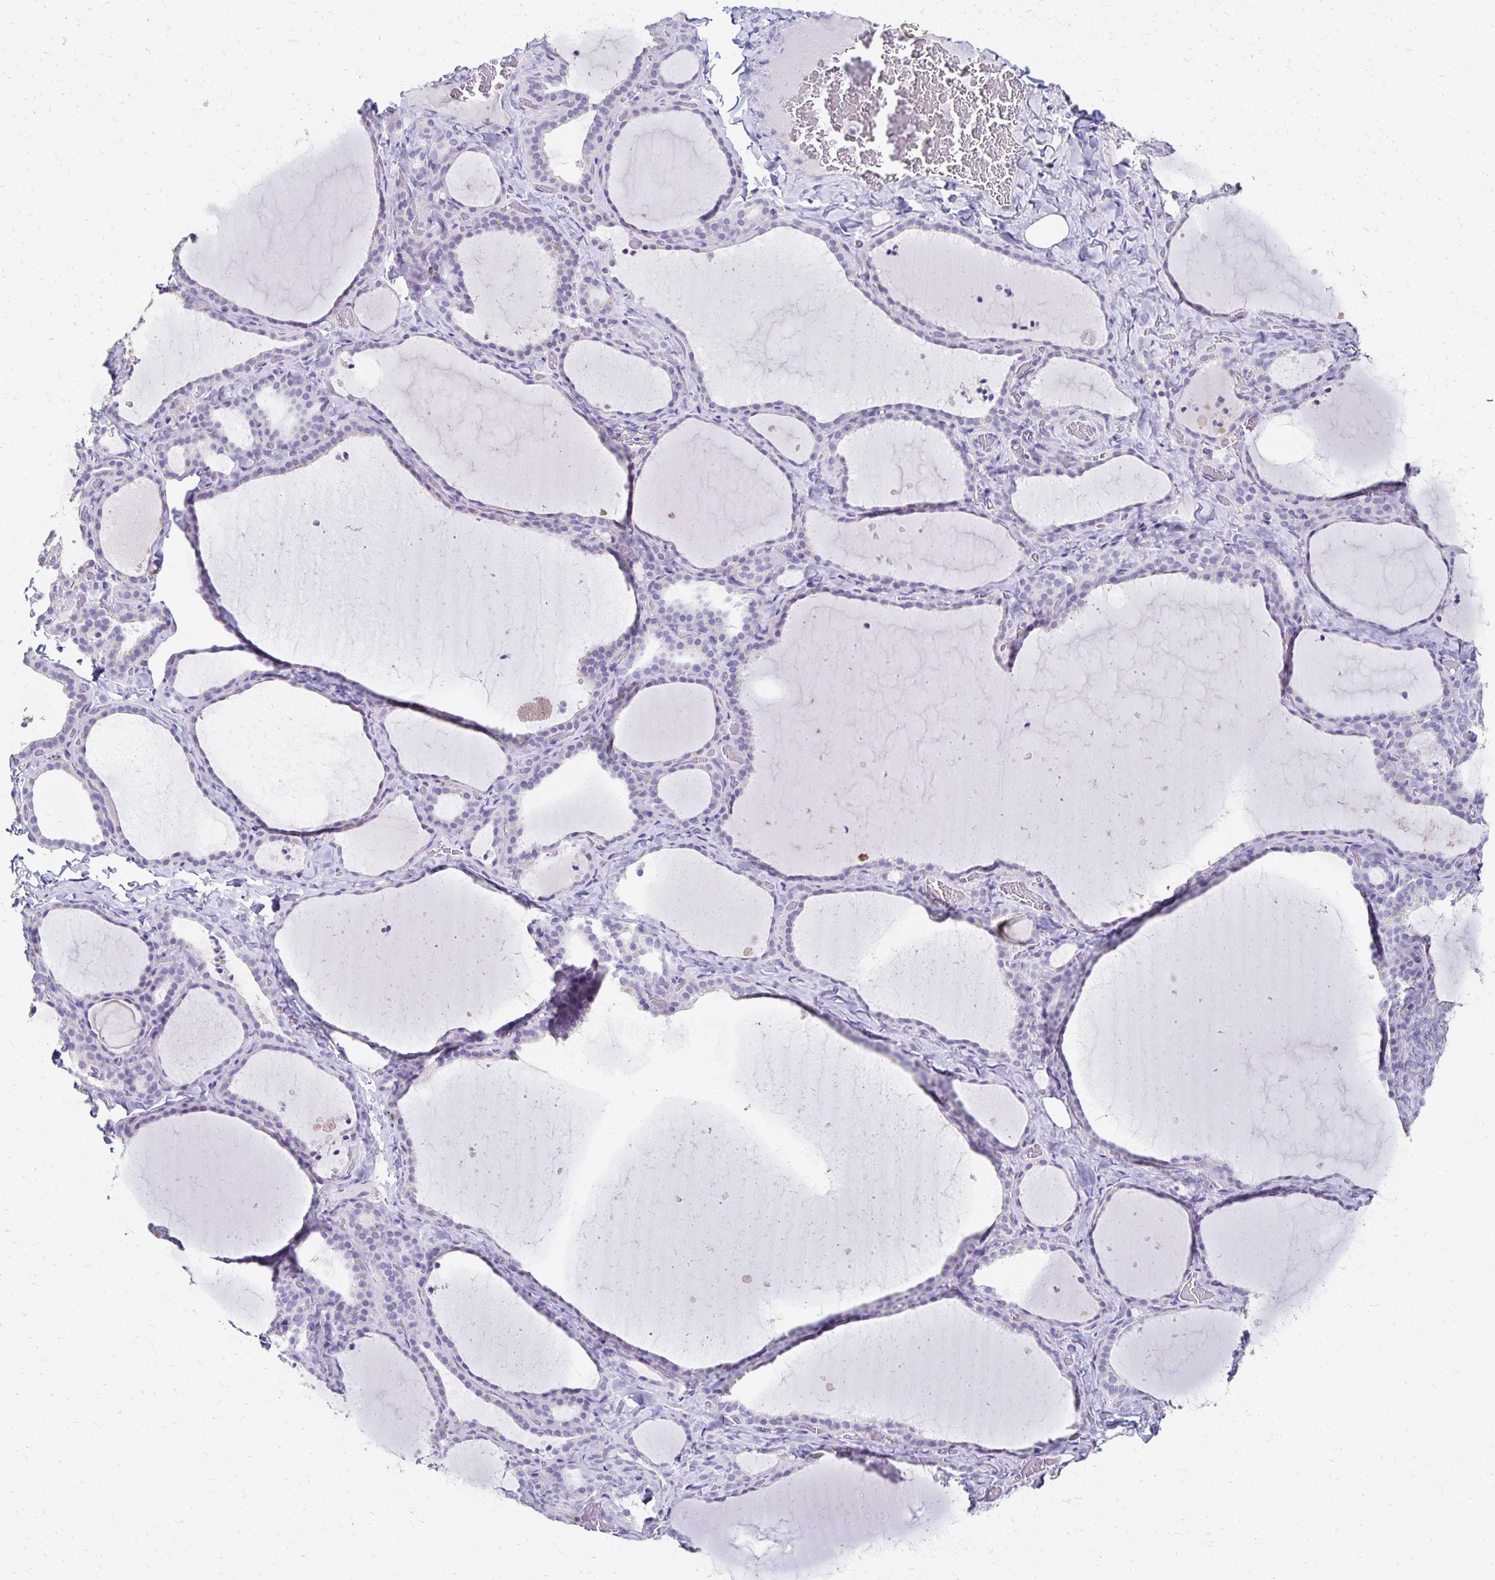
{"staining": {"intensity": "negative", "quantity": "none", "location": "none"}, "tissue": "thyroid gland", "cell_type": "Glandular cells", "image_type": "normal", "snomed": [{"axis": "morphology", "description": "Normal tissue, NOS"}, {"axis": "topography", "description": "Thyroid gland"}], "caption": "Thyroid gland was stained to show a protein in brown. There is no significant staining in glandular cells.", "gene": "DYNLT4", "patient": {"sex": "female", "age": 22}}